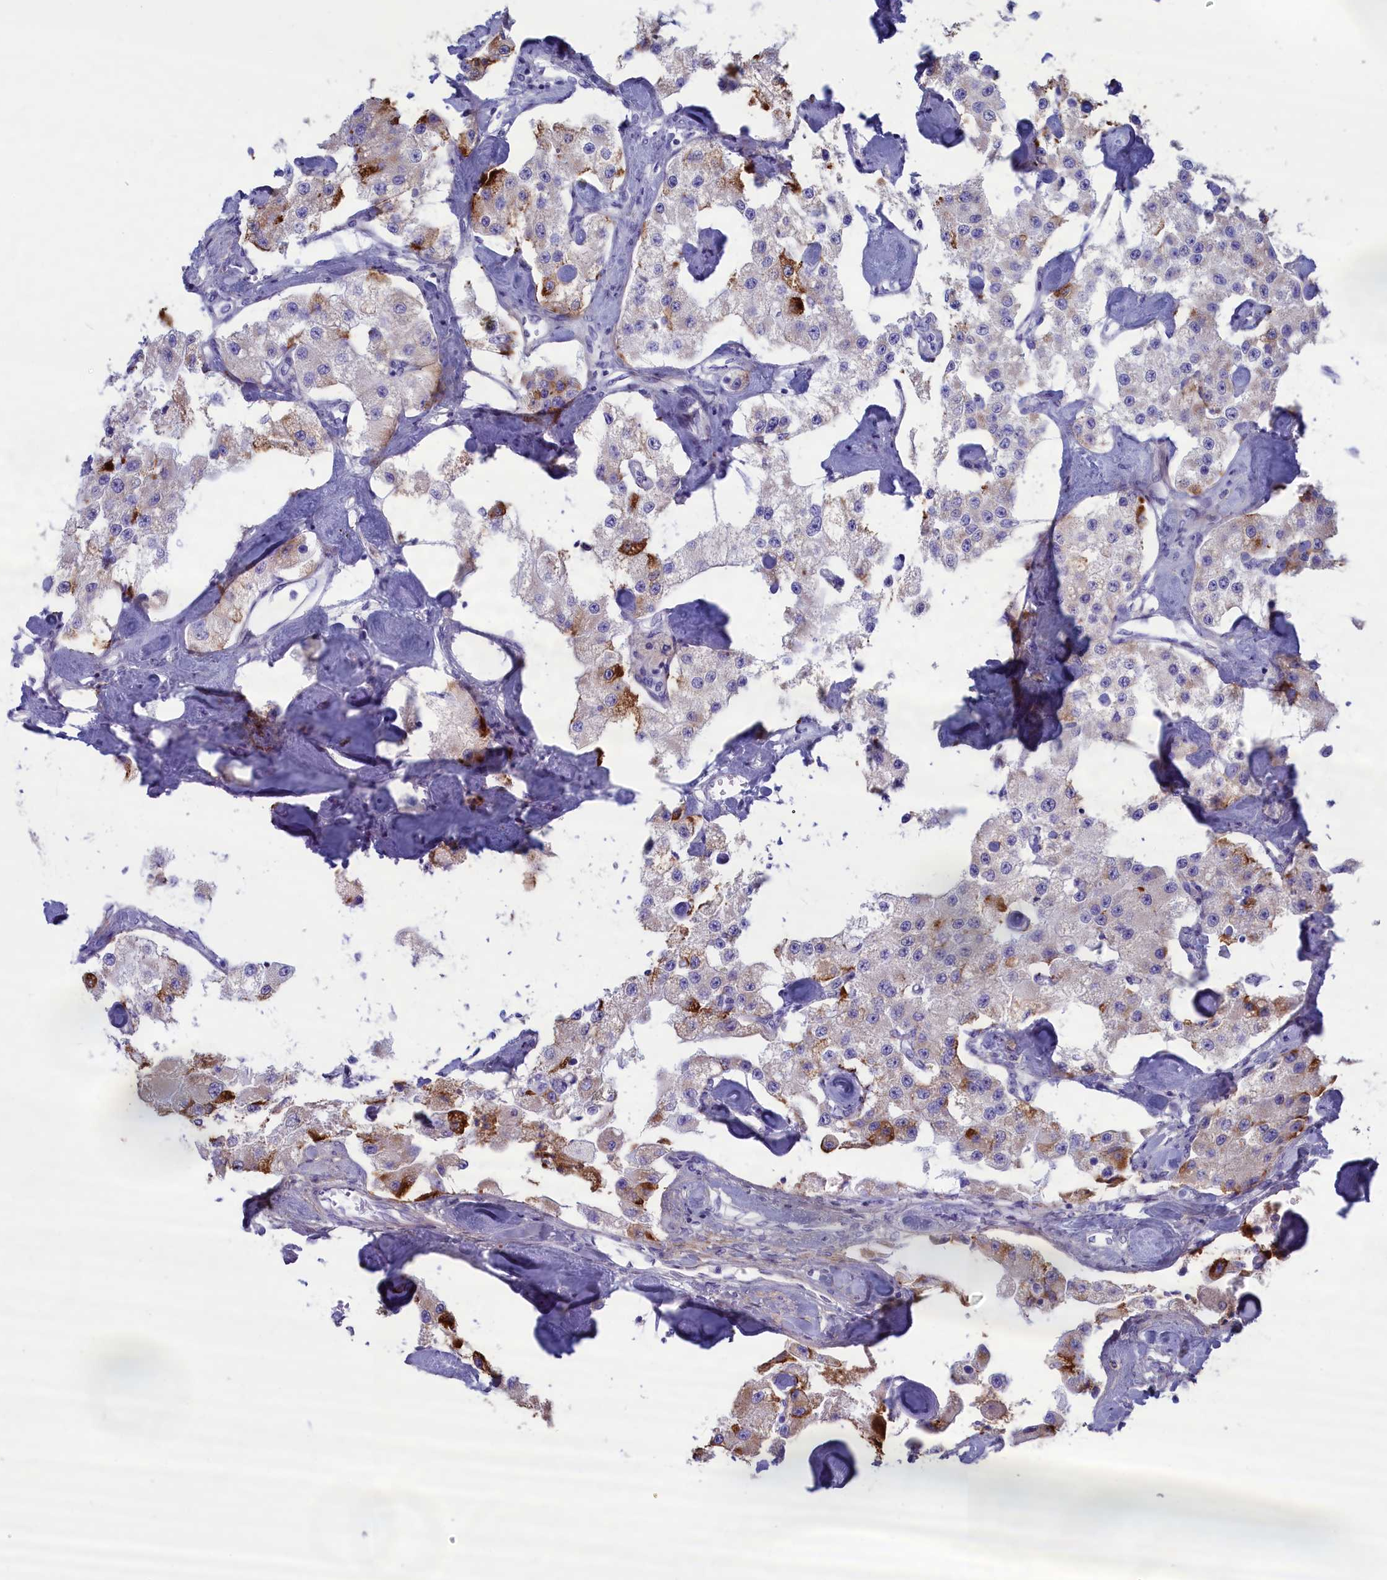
{"staining": {"intensity": "strong", "quantity": "<25%", "location": "cytoplasmic/membranous"}, "tissue": "carcinoid", "cell_type": "Tumor cells", "image_type": "cancer", "snomed": [{"axis": "morphology", "description": "Carcinoid, malignant, NOS"}, {"axis": "topography", "description": "Pancreas"}], "caption": "Immunohistochemical staining of human carcinoid demonstrates medium levels of strong cytoplasmic/membranous protein staining in approximately <25% of tumor cells.", "gene": "MPV17L2", "patient": {"sex": "male", "age": 41}}